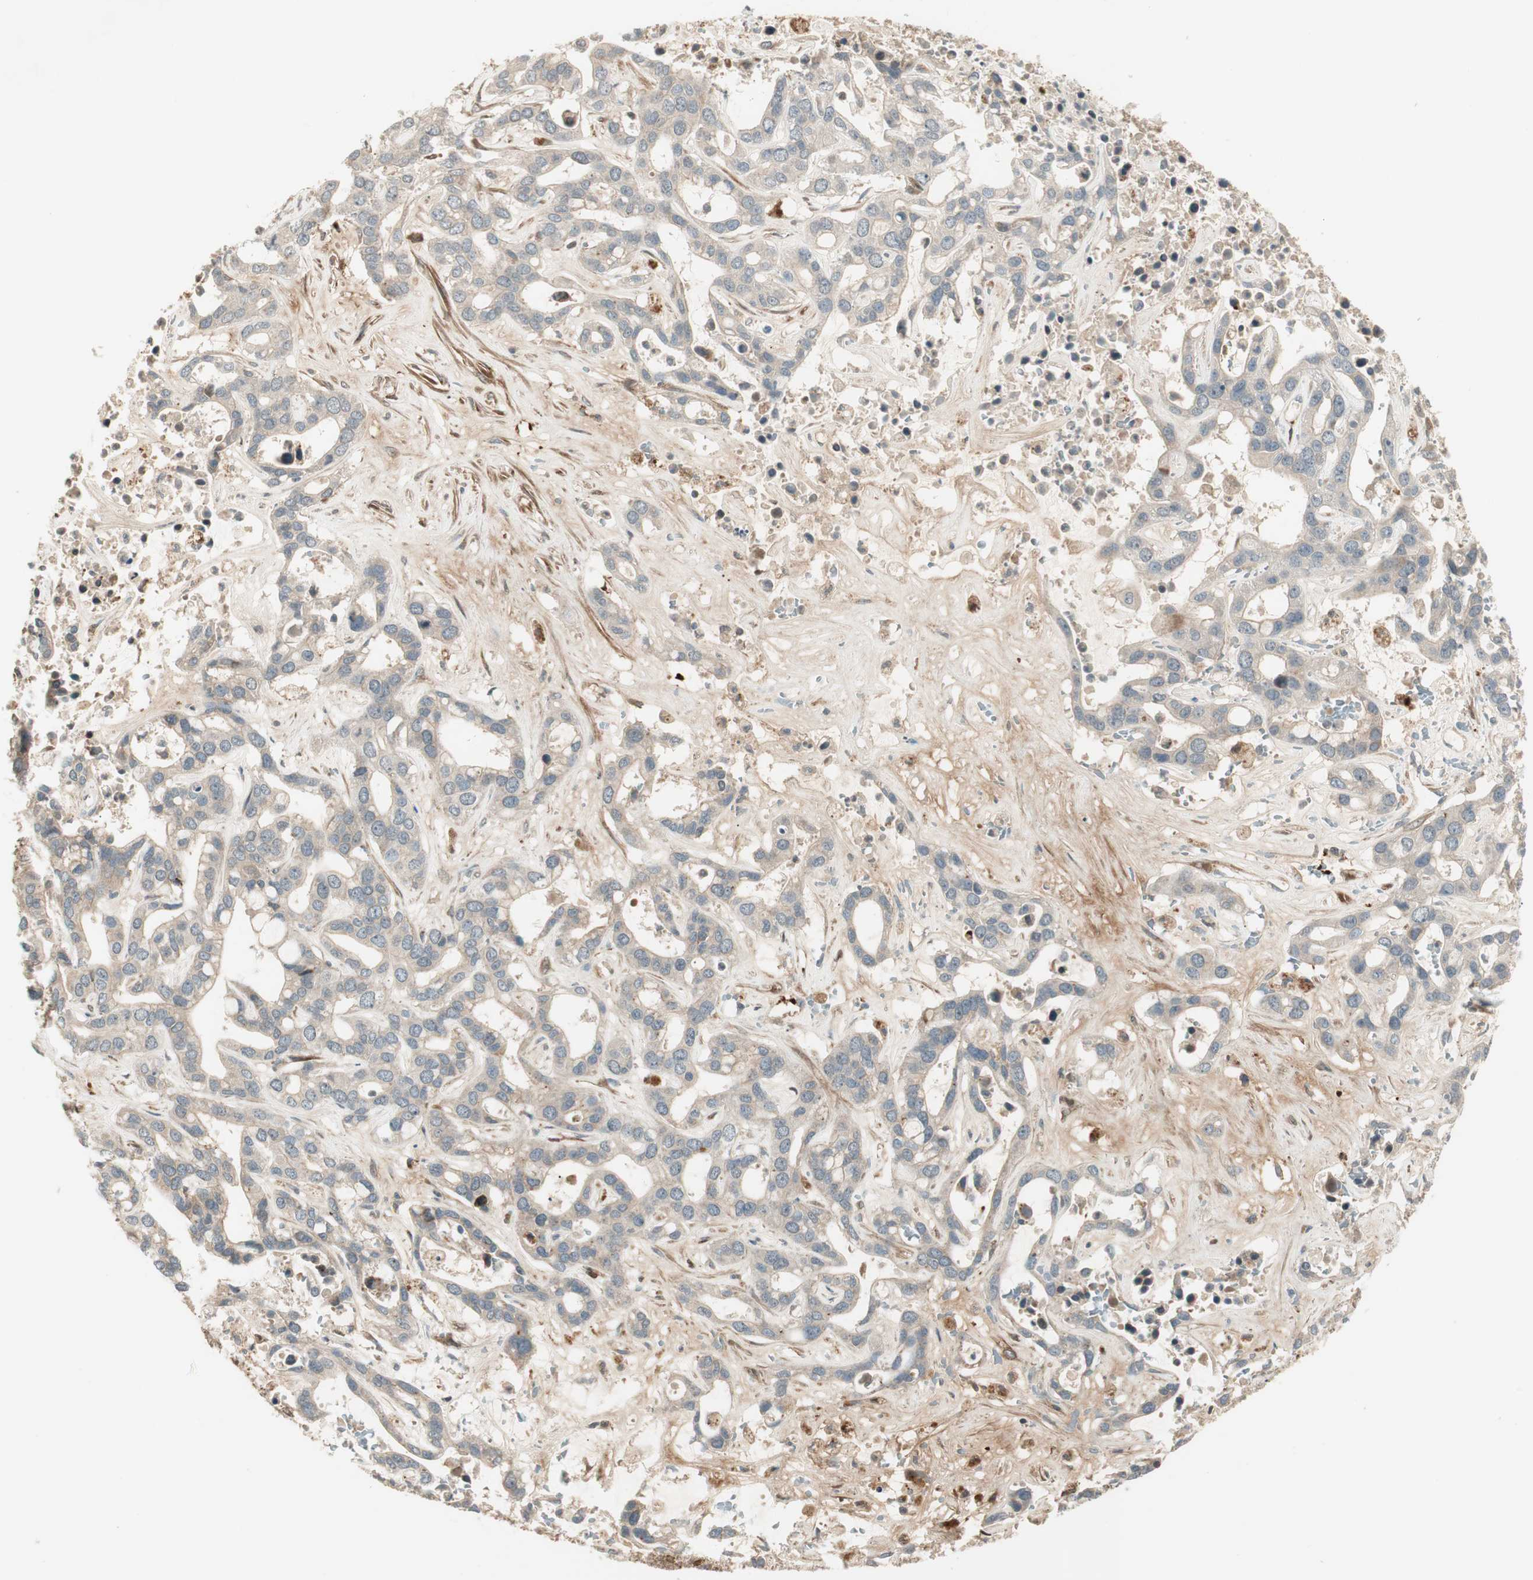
{"staining": {"intensity": "weak", "quantity": ">75%", "location": "cytoplasmic/membranous"}, "tissue": "liver cancer", "cell_type": "Tumor cells", "image_type": "cancer", "snomed": [{"axis": "morphology", "description": "Cholangiocarcinoma"}, {"axis": "topography", "description": "Liver"}], "caption": "High-magnification brightfield microscopy of cholangiocarcinoma (liver) stained with DAB (brown) and counterstained with hematoxylin (blue). tumor cells exhibit weak cytoplasmic/membranous staining is identified in approximately>75% of cells.", "gene": "SFRP1", "patient": {"sex": "female", "age": 65}}